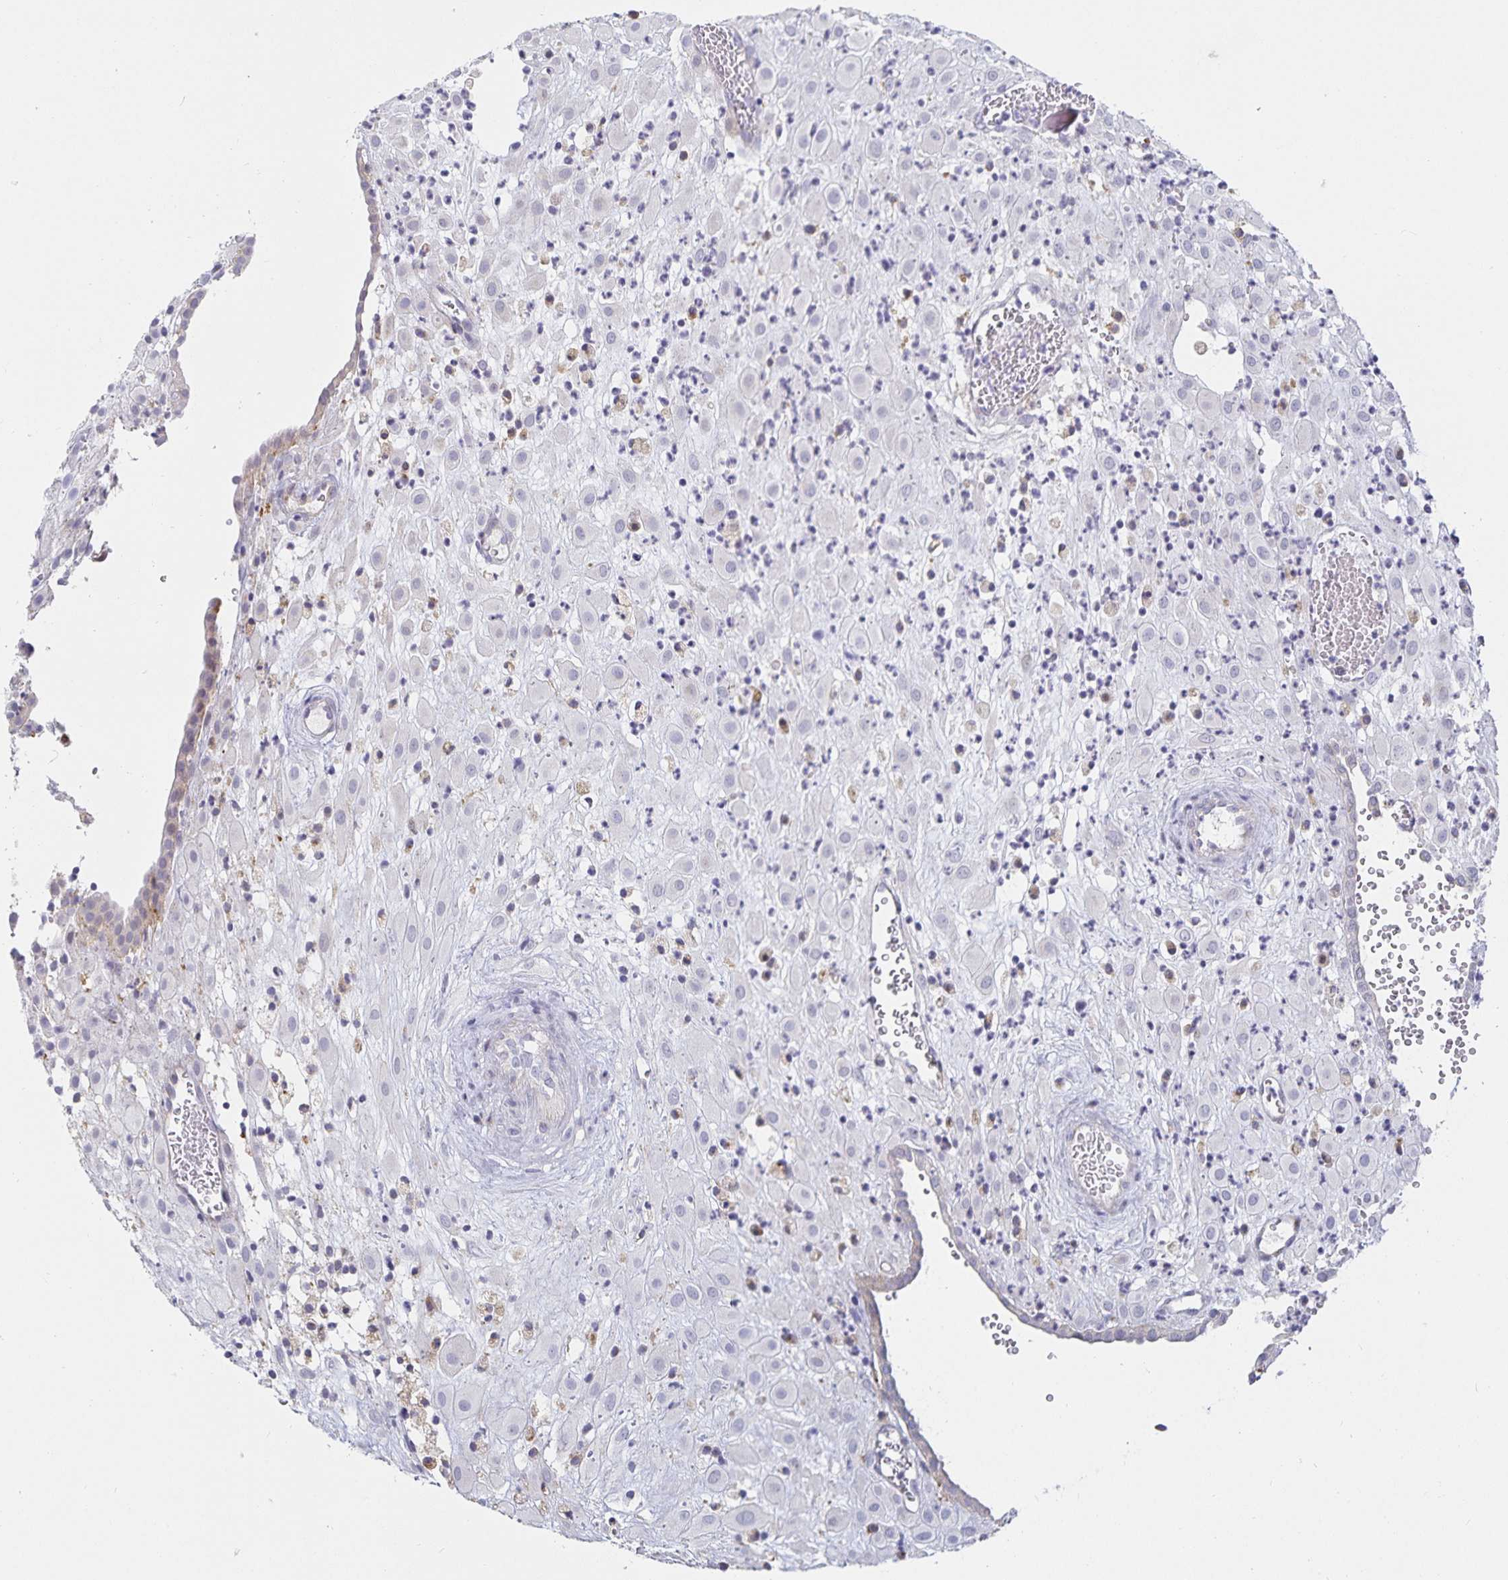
{"staining": {"intensity": "negative", "quantity": "none", "location": "none"}, "tissue": "placenta", "cell_type": "Decidual cells", "image_type": "normal", "snomed": [{"axis": "morphology", "description": "Normal tissue, NOS"}, {"axis": "topography", "description": "Placenta"}], "caption": "This is a micrograph of immunohistochemistry staining of benign placenta, which shows no staining in decidual cells.", "gene": "S100G", "patient": {"sex": "female", "age": 24}}